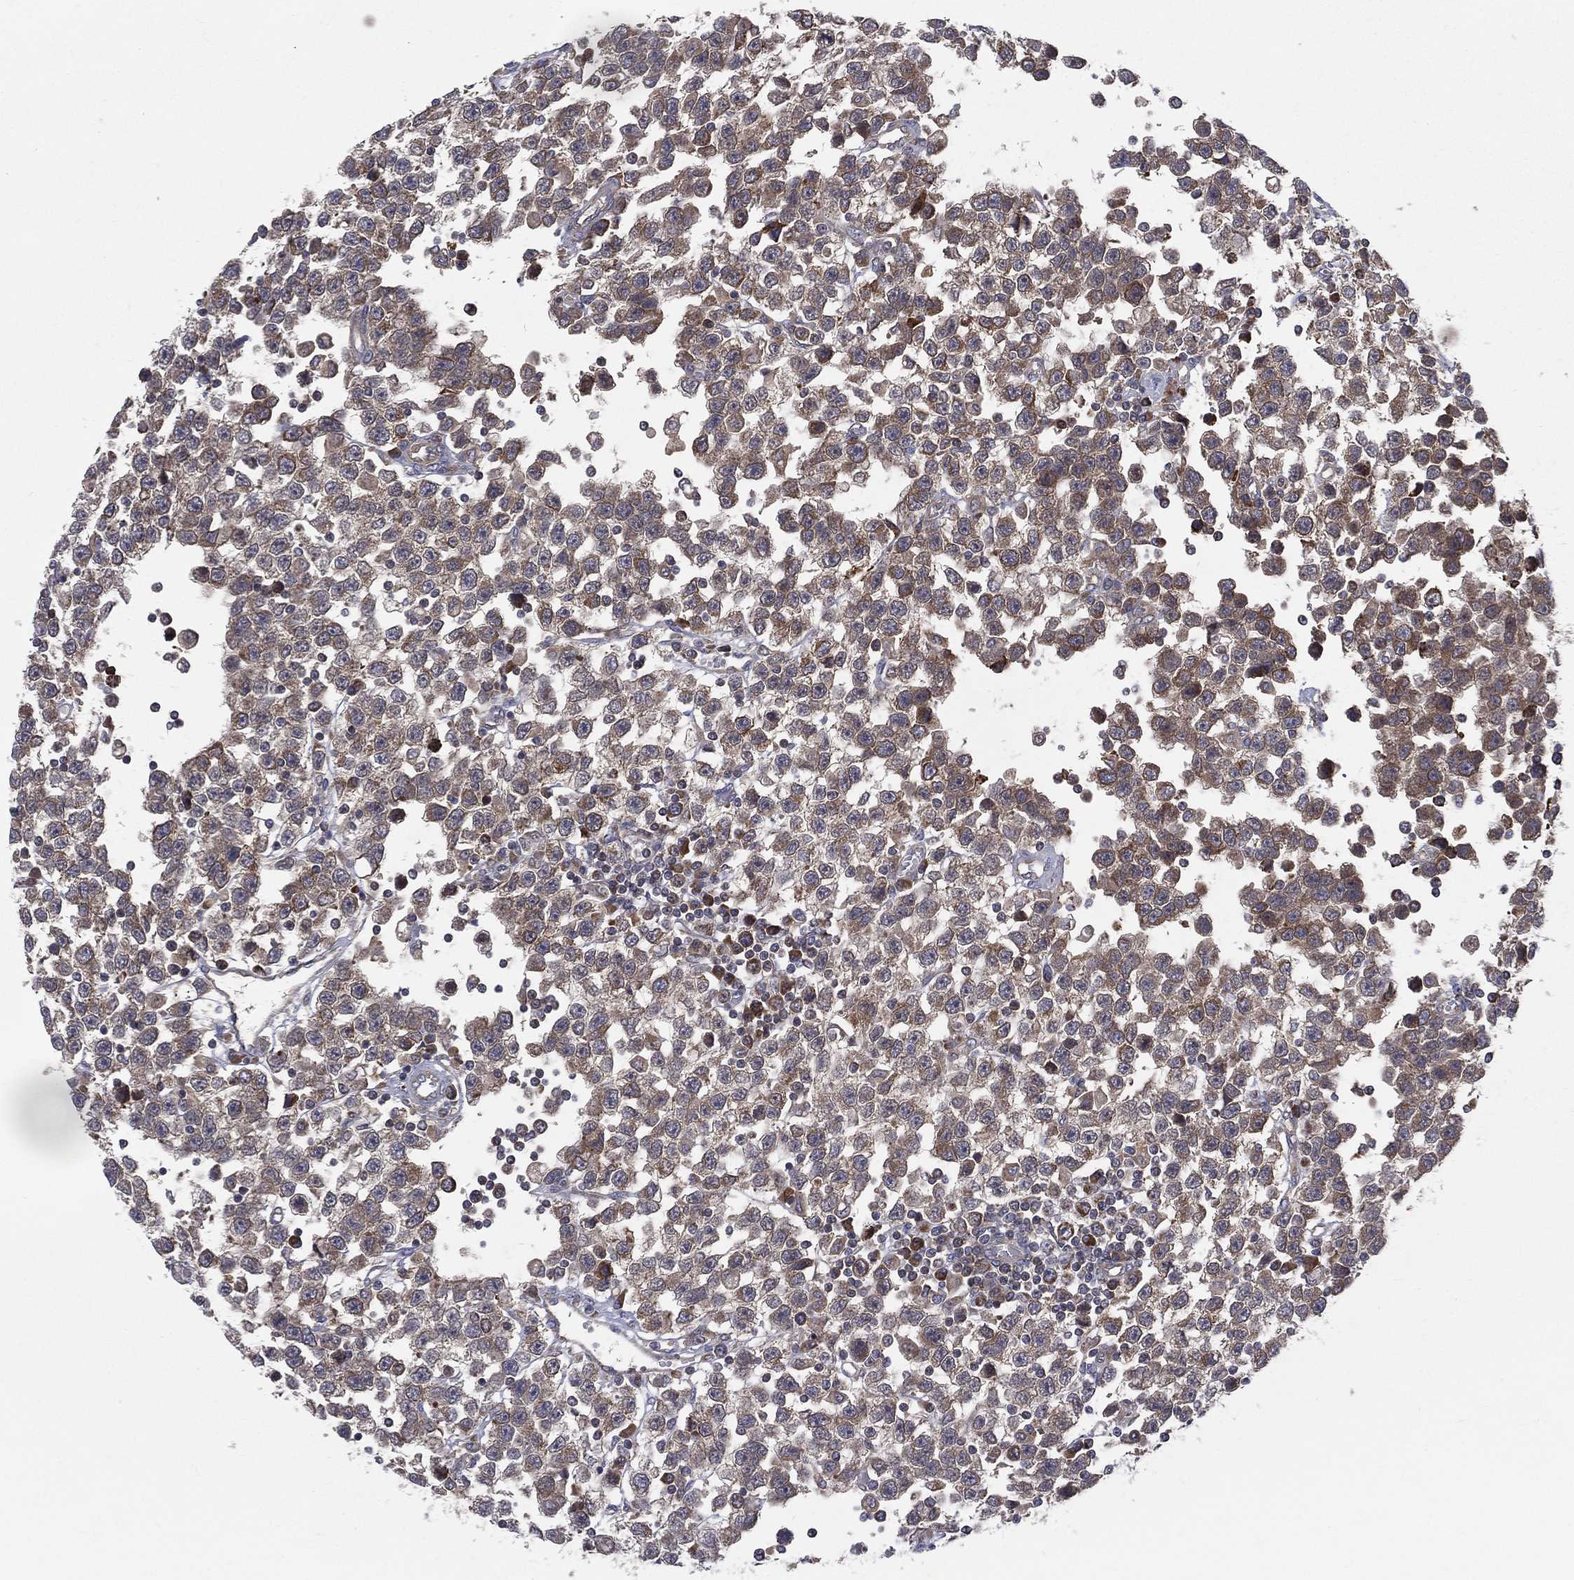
{"staining": {"intensity": "moderate", "quantity": "25%-75%", "location": "cytoplasmic/membranous"}, "tissue": "testis cancer", "cell_type": "Tumor cells", "image_type": "cancer", "snomed": [{"axis": "morphology", "description": "Seminoma, NOS"}, {"axis": "topography", "description": "Testis"}], "caption": "A brown stain labels moderate cytoplasmic/membranous expression of a protein in testis cancer tumor cells. (Stains: DAB (3,3'-diaminobenzidine) in brown, nuclei in blue, Microscopy: brightfield microscopy at high magnification).", "gene": "MIX23", "patient": {"sex": "male", "age": 34}}